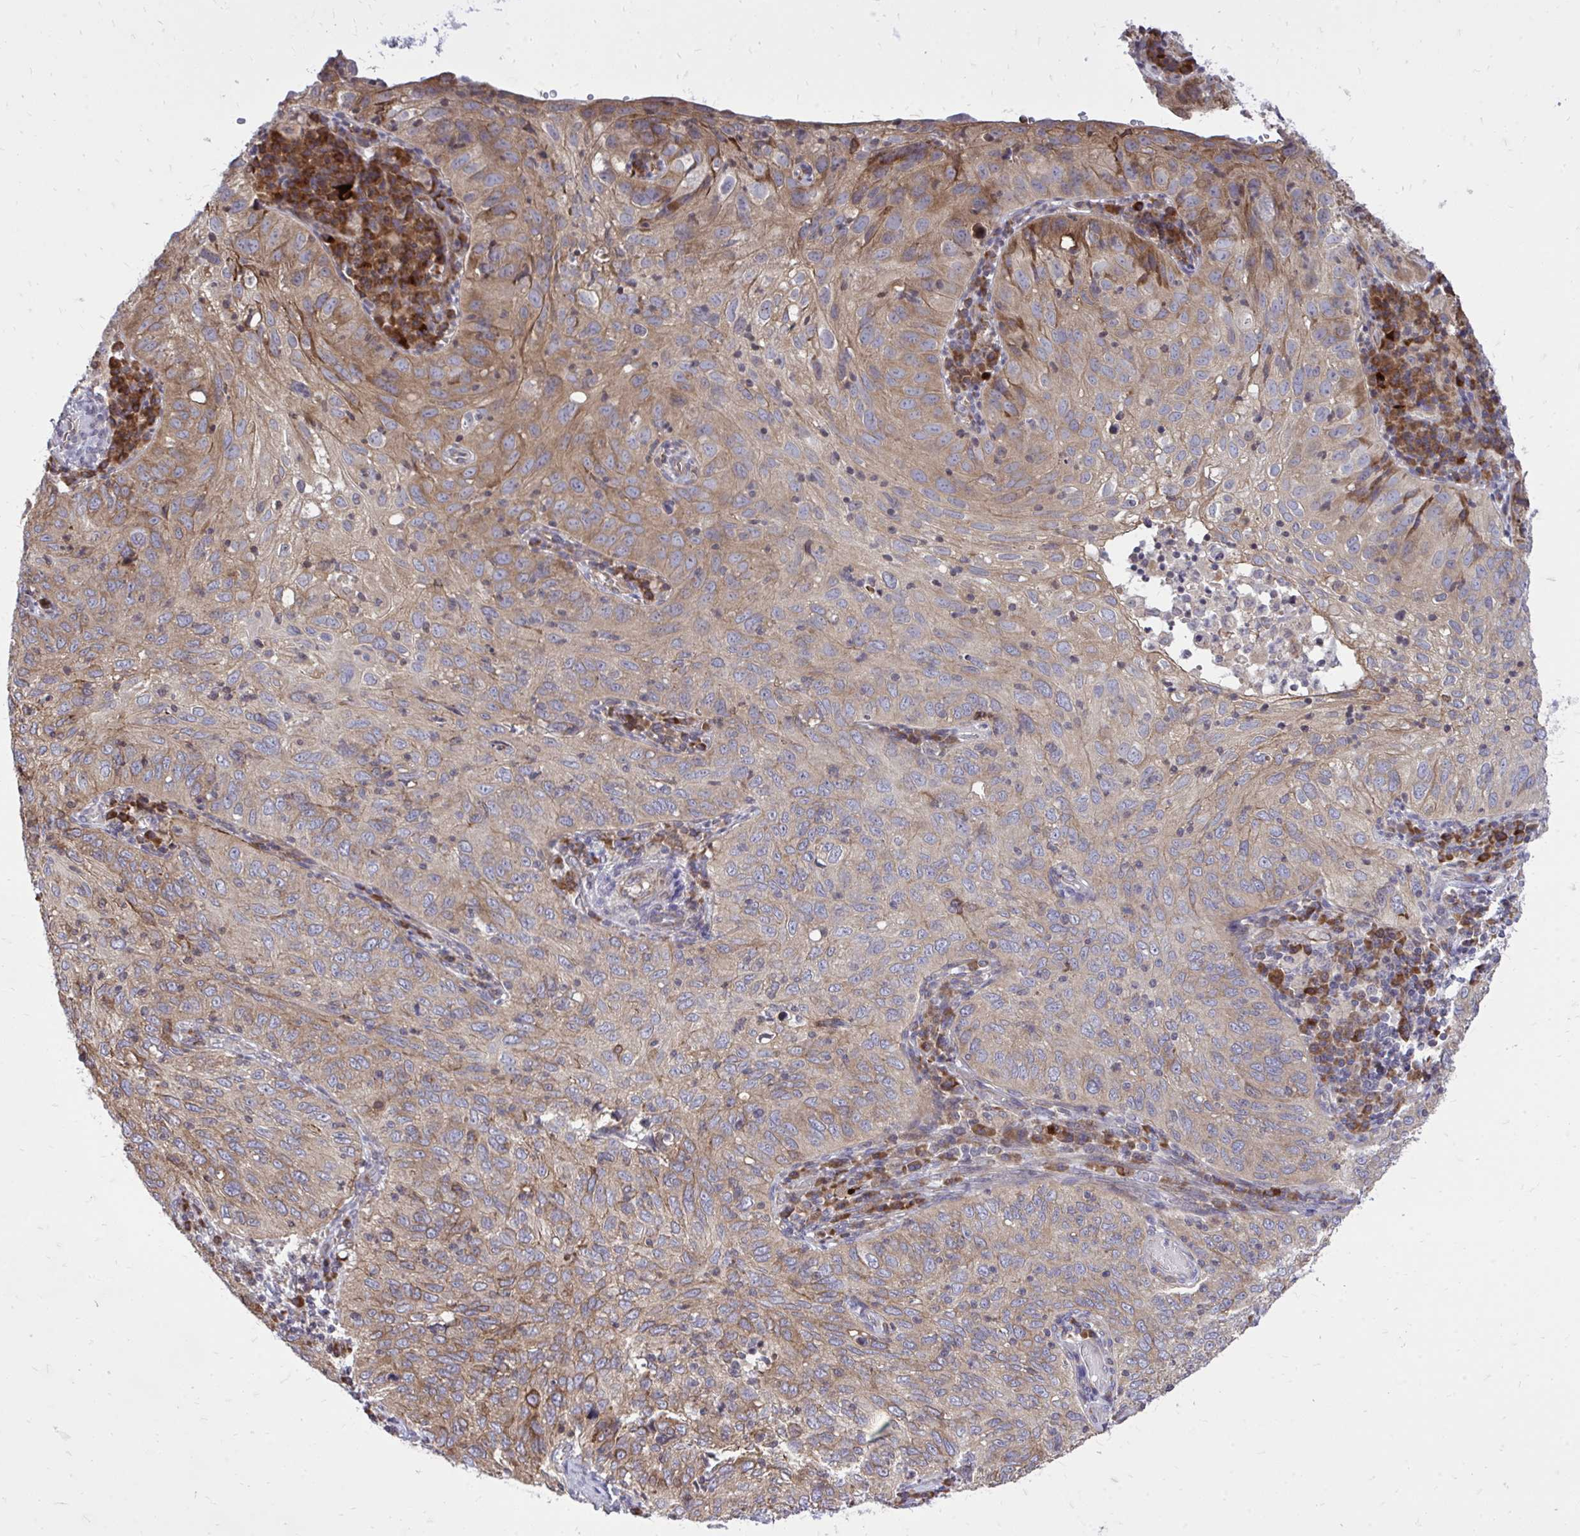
{"staining": {"intensity": "moderate", "quantity": ">75%", "location": "cytoplasmic/membranous"}, "tissue": "cervical cancer", "cell_type": "Tumor cells", "image_type": "cancer", "snomed": [{"axis": "morphology", "description": "Squamous cell carcinoma, NOS"}, {"axis": "topography", "description": "Cervix"}], "caption": "Human cervical cancer (squamous cell carcinoma) stained with a brown dye exhibits moderate cytoplasmic/membranous positive expression in approximately >75% of tumor cells.", "gene": "METTL9", "patient": {"sex": "female", "age": 52}}